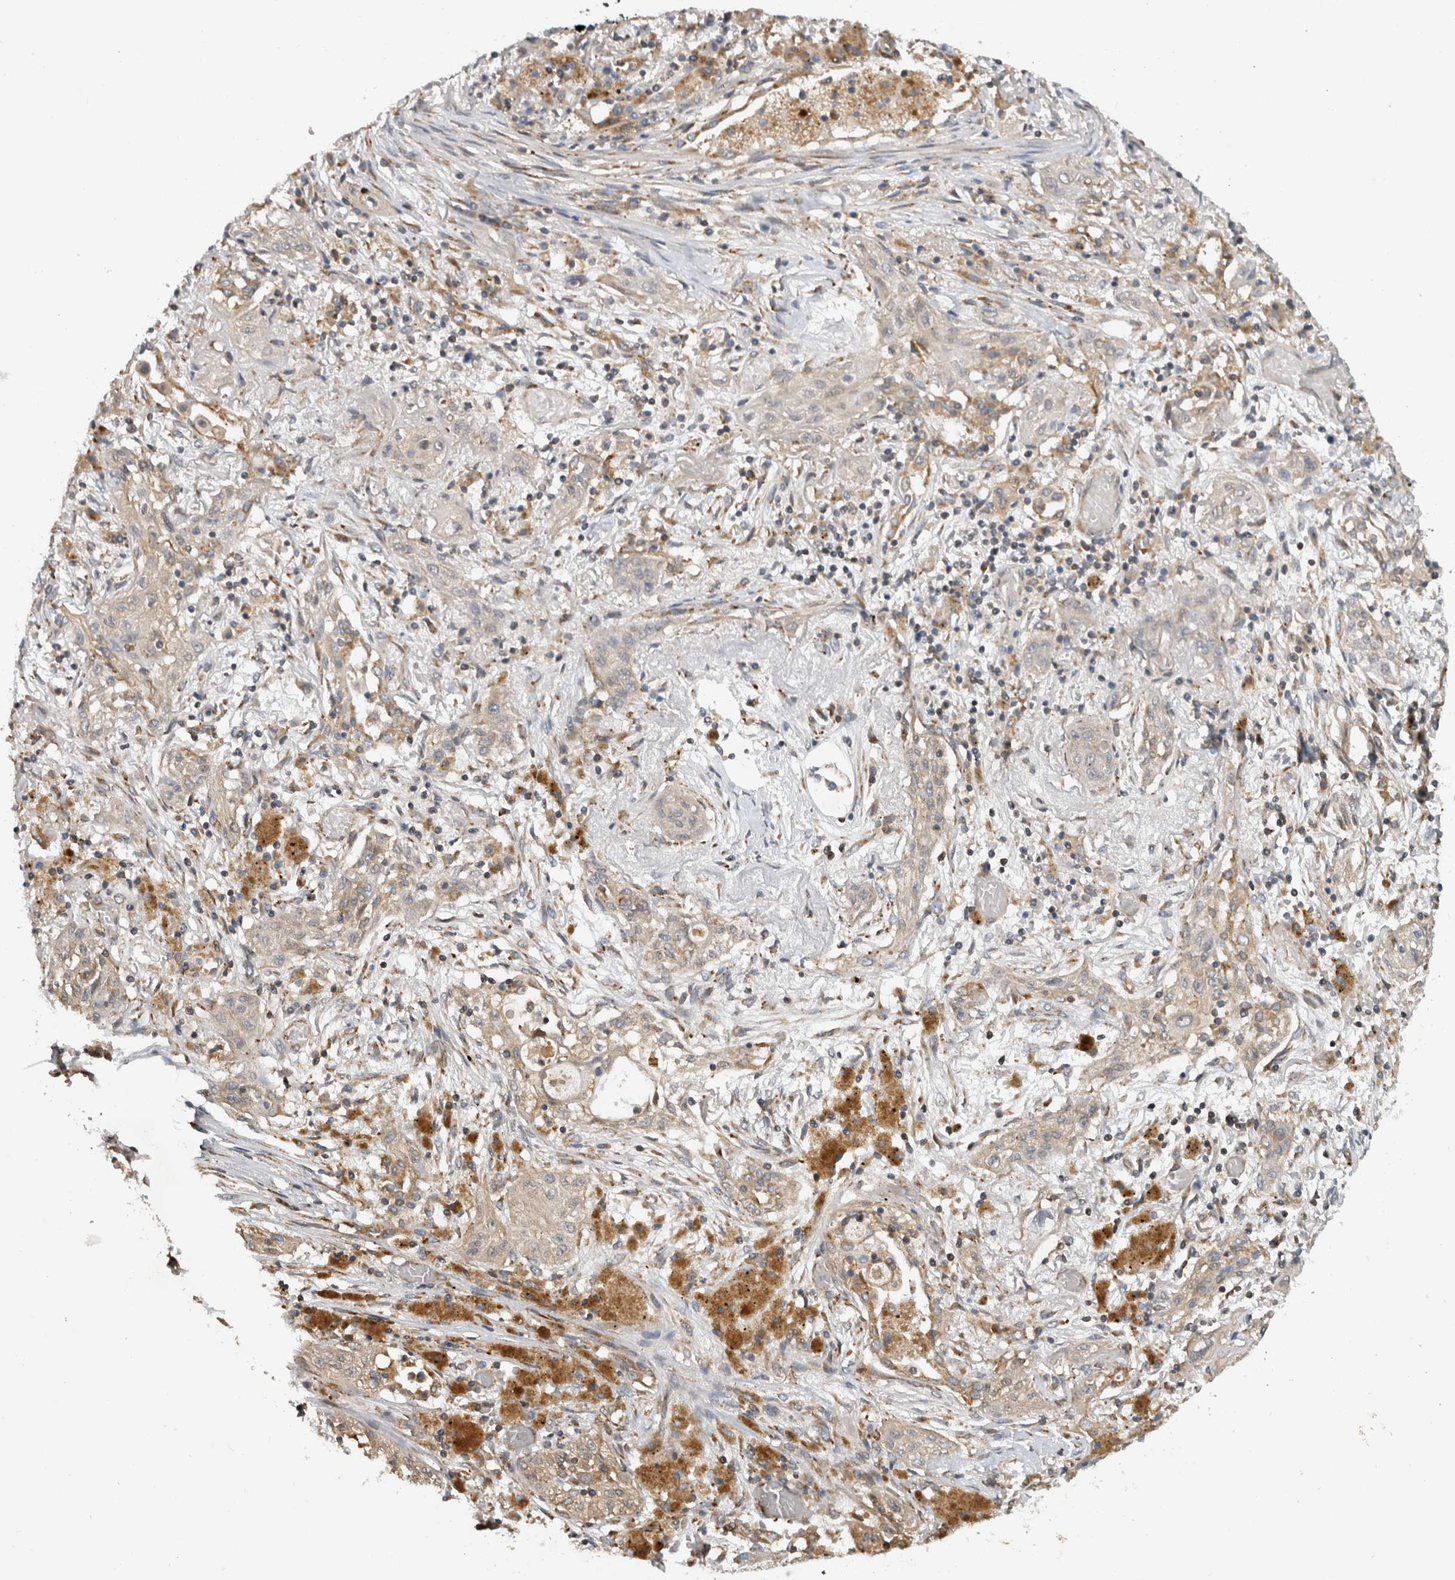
{"staining": {"intensity": "weak", "quantity": "<25%", "location": "cytoplasmic/membranous"}, "tissue": "lung cancer", "cell_type": "Tumor cells", "image_type": "cancer", "snomed": [{"axis": "morphology", "description": "Squamous cell carcinoma, NOS"}, {"axis": "topography", "description": "Lung"}], "caption": "High power microscopy photomicrograph of an immunohistochemistry (IHC) micrograph of lung squamous cell carcinoma, revealing no significant staining in tumor cells.", "gene": "PARP6", "patient": {"sex": "female", "age": 47}}